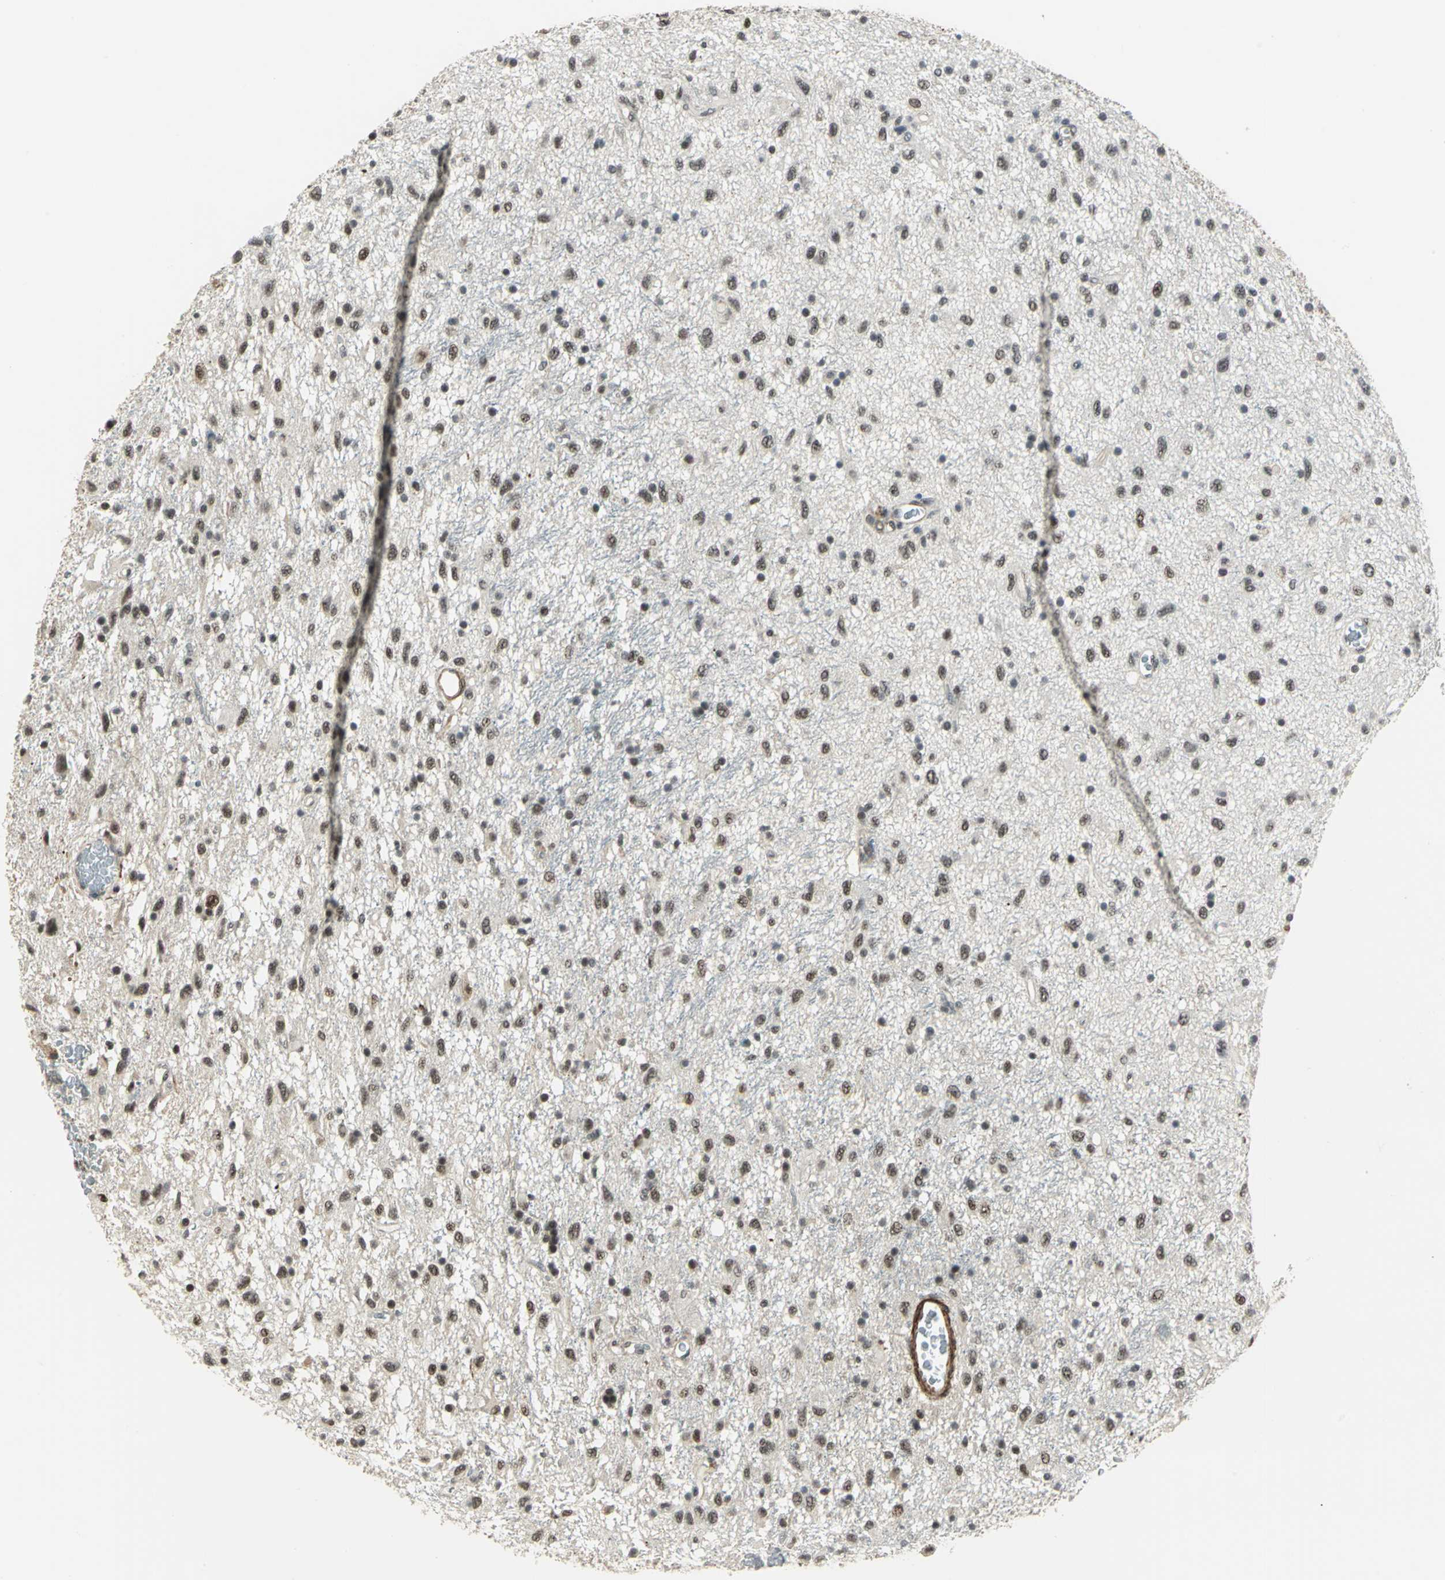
{"staining": {"intensity": "moderate", "quantity": ">75%", "location": "nuclear"}, "tissue": "glioma", "cell_type": "Tumor cells", "image_type": "cancer", "snomed": [{"axis": "morphology", "description": "Glioma, malignant, Low grade"}, {"axis": "topography", "description": "Brain"}], "caption": "A brown stain highlights moderate nuclear staining of a protein in glioma tumor cells.", "gene": "MTA1", "patient": {"sex": "male", "age": 77}}